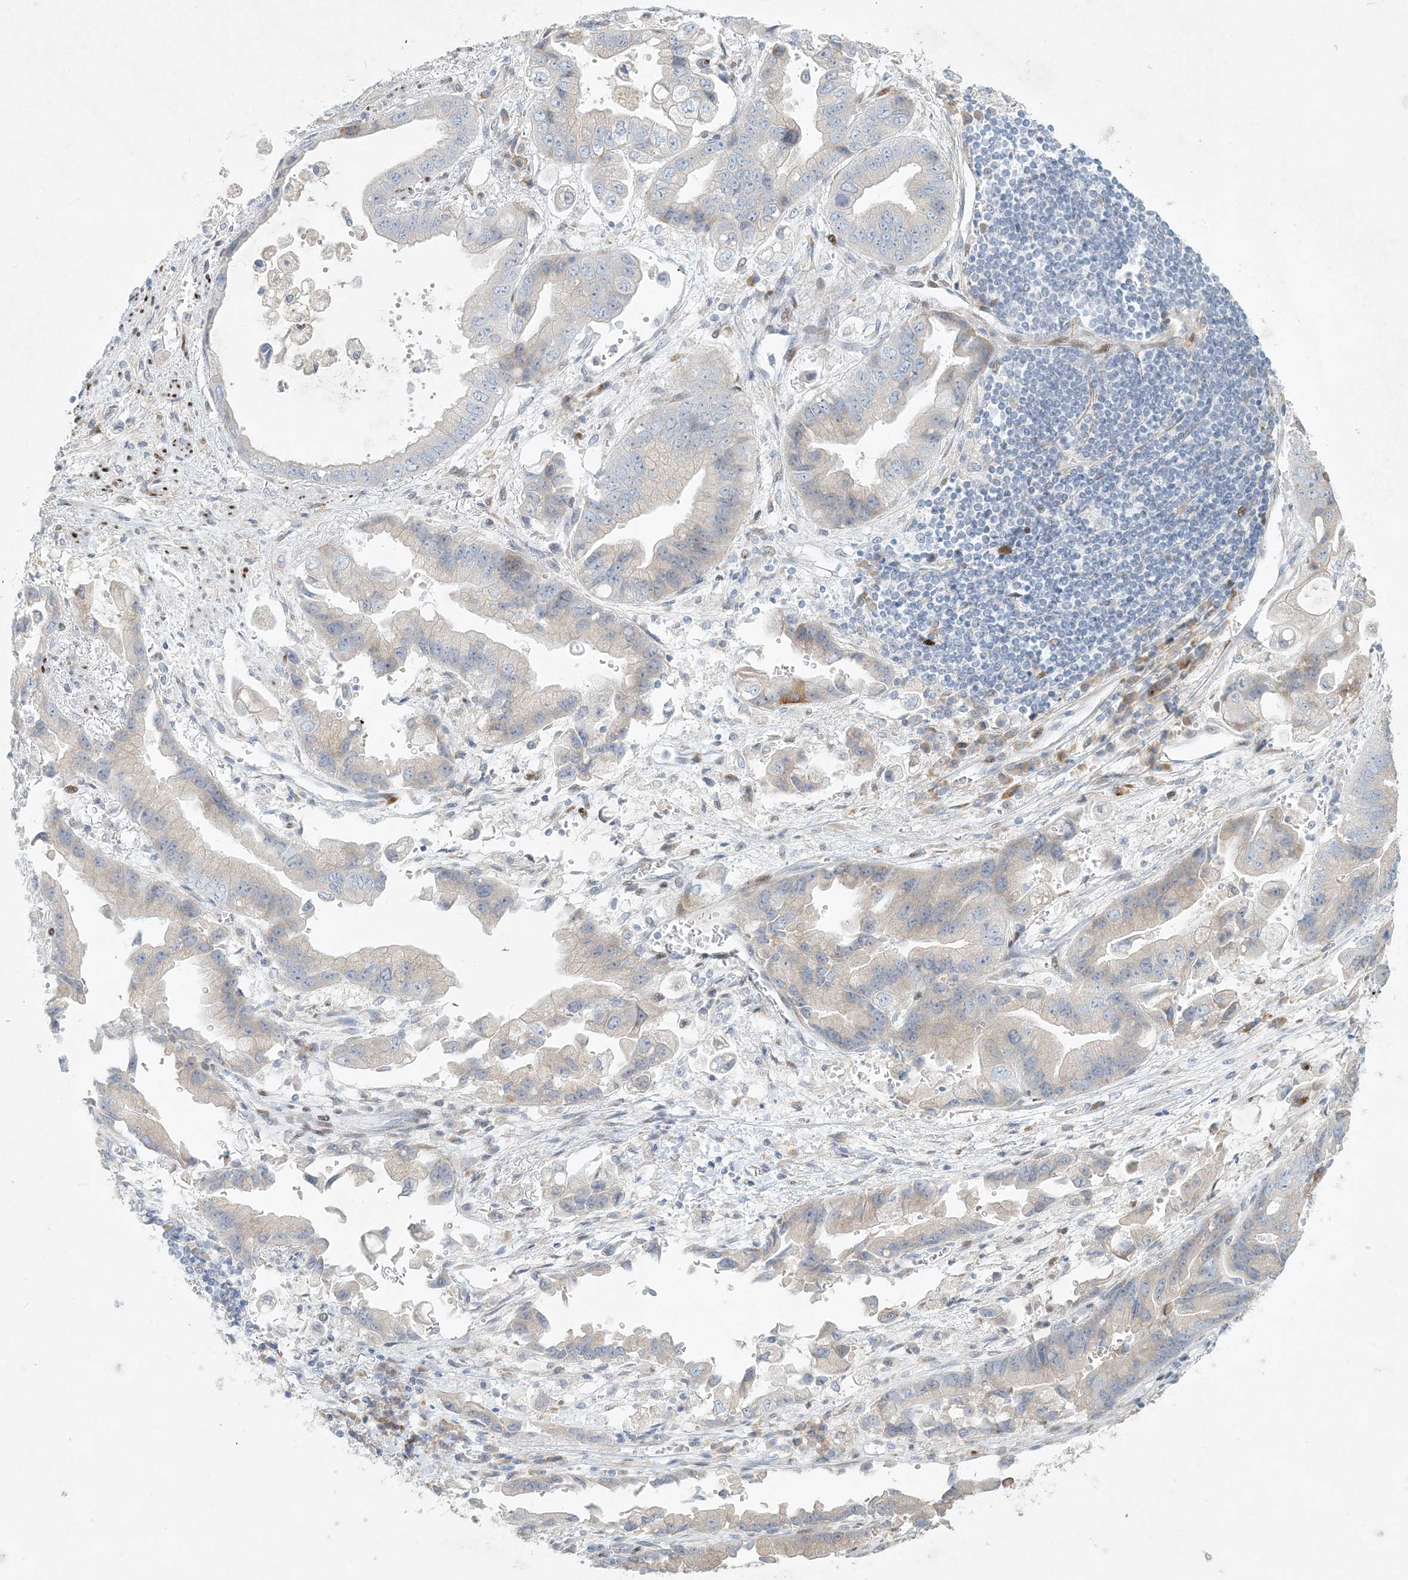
{"staining": {"intensity": "negative", "quantity": "none", "location": "none"}, "tissue": "stomach cancer", "cell_type": "Tumor cells", "image_type": "cancer", "snomed": [{"axis": "morphology", "description": "Adenocarcinoma, NOS"}, {"axis": "topography", "description": "Stomach"}], "caption": "The photomicrograph displays no significant expression in tumor cells of stomach adenocarcinoma.", "gene": "ZNF385D", "patient": {"sex": "male", "age": 62}}